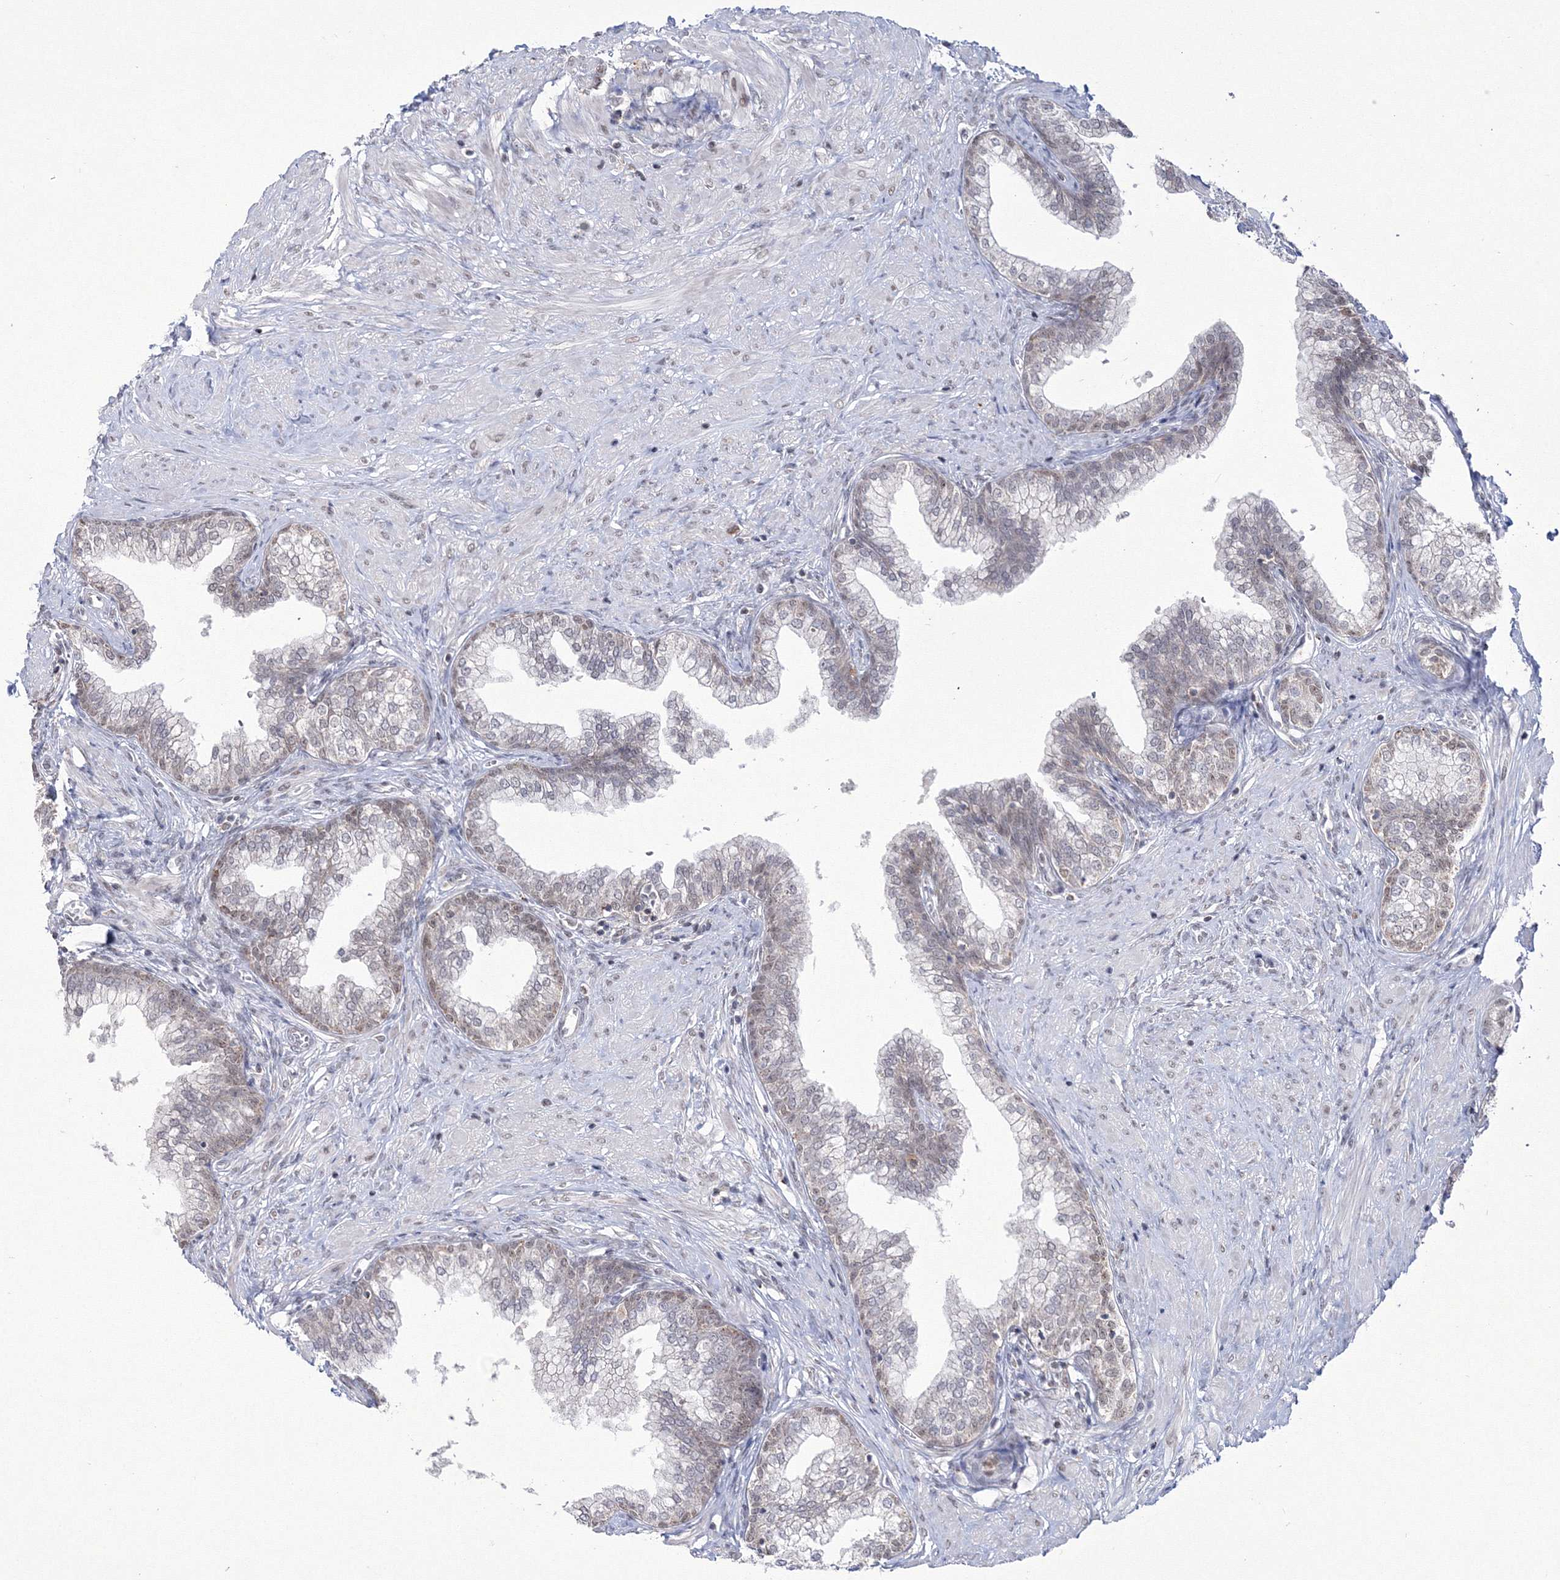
{"staining": {"intensity": "moderate", "quantity": "<25%", "location": "cytoplasmic/membranous"}, "tissue": "prostate", "cell_type": "Glandular cells", "image_type": "normal", "snomed": [{"axis": "morphology", "description": "Normal tissue, NOS"}, {"axis": "morphology", "description": "Urothelial carcinoma, Low grade"}, {"axis": "topography", "description": "Urinary bladder"}, {"axis": "topography", "description": "Prostate"}], "caption": "High-magnification brightfield microscopy of benign prostate stained with DAB (3,3'-diaminobenzidine) (brown) and counterstained with hematoxylin (blue). glandular cells exhibit moderate cytoplasmic/membranous positivity is seen in about<25% of cells. The protein of interest is shown in brown color, while the nuclei are stained blue.", "gene": "GRSF1", "patient": {"sex": "male", "age": 60}}